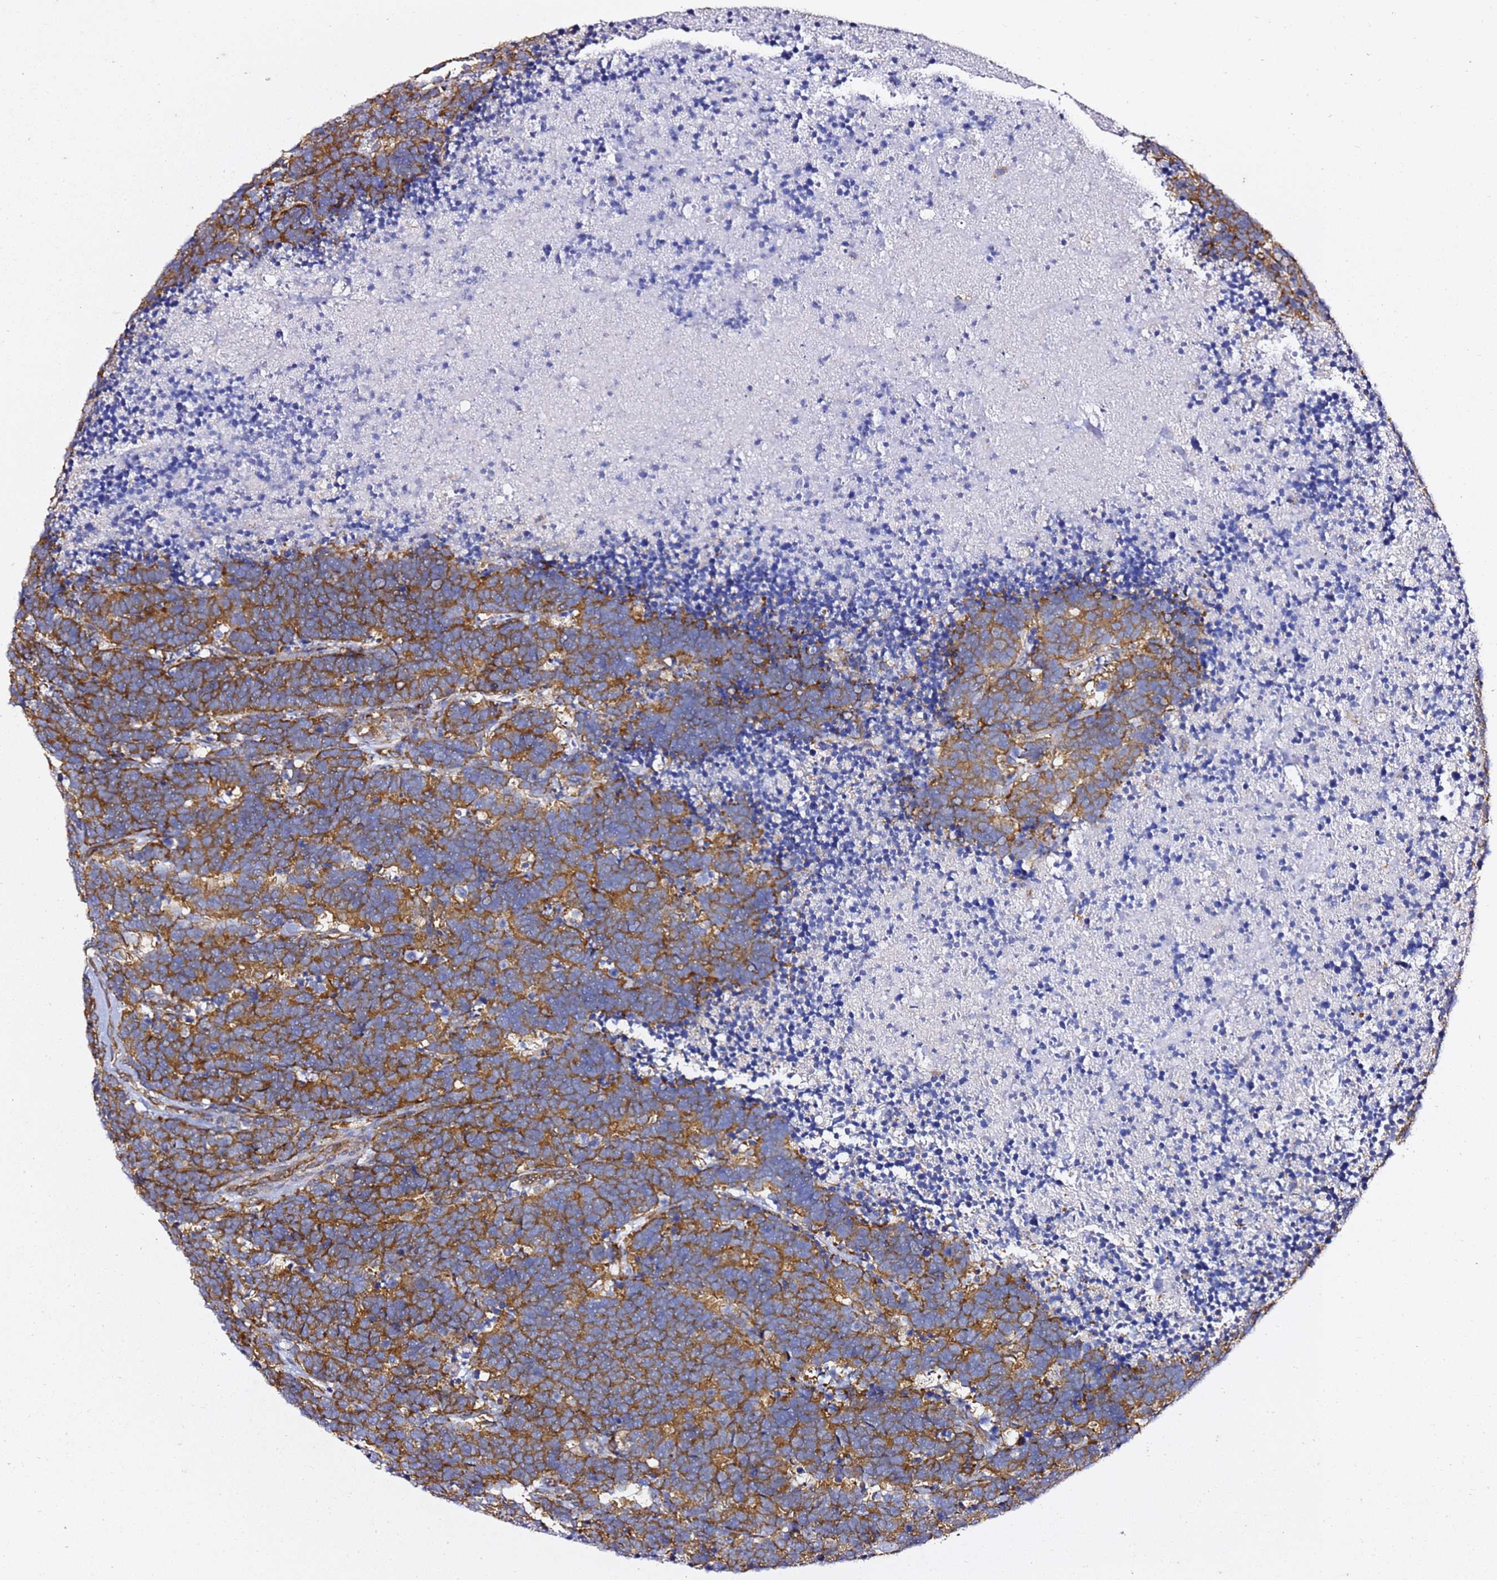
{"staining": {"intensity": "moderate", "quantity": ">75%", "location": "cytoplasmic/membranous"}, "tissue": "carcinoid", "cell_type": "Tumor cells", "image_type": "cancer", "snomed": [{"axis": "morphology", "description": "Carcinoma, NOS"}, {"axis": "morphology", "description": "Carcinoid, malignant, NOS"}, {"axis": "topography", "description": "Urinary bladder"}], "caption": "Immunohistochemical staining of malignant carcinoid demonstrates medium levels of moderate cytoplasmic/membranous protein staining in about >75% of tumor cells. (brown staining indicates protein expression, while blue staining denotes nuclei).", "gene": "TPST1", "patient": {"sex": "male", "age": 57}}